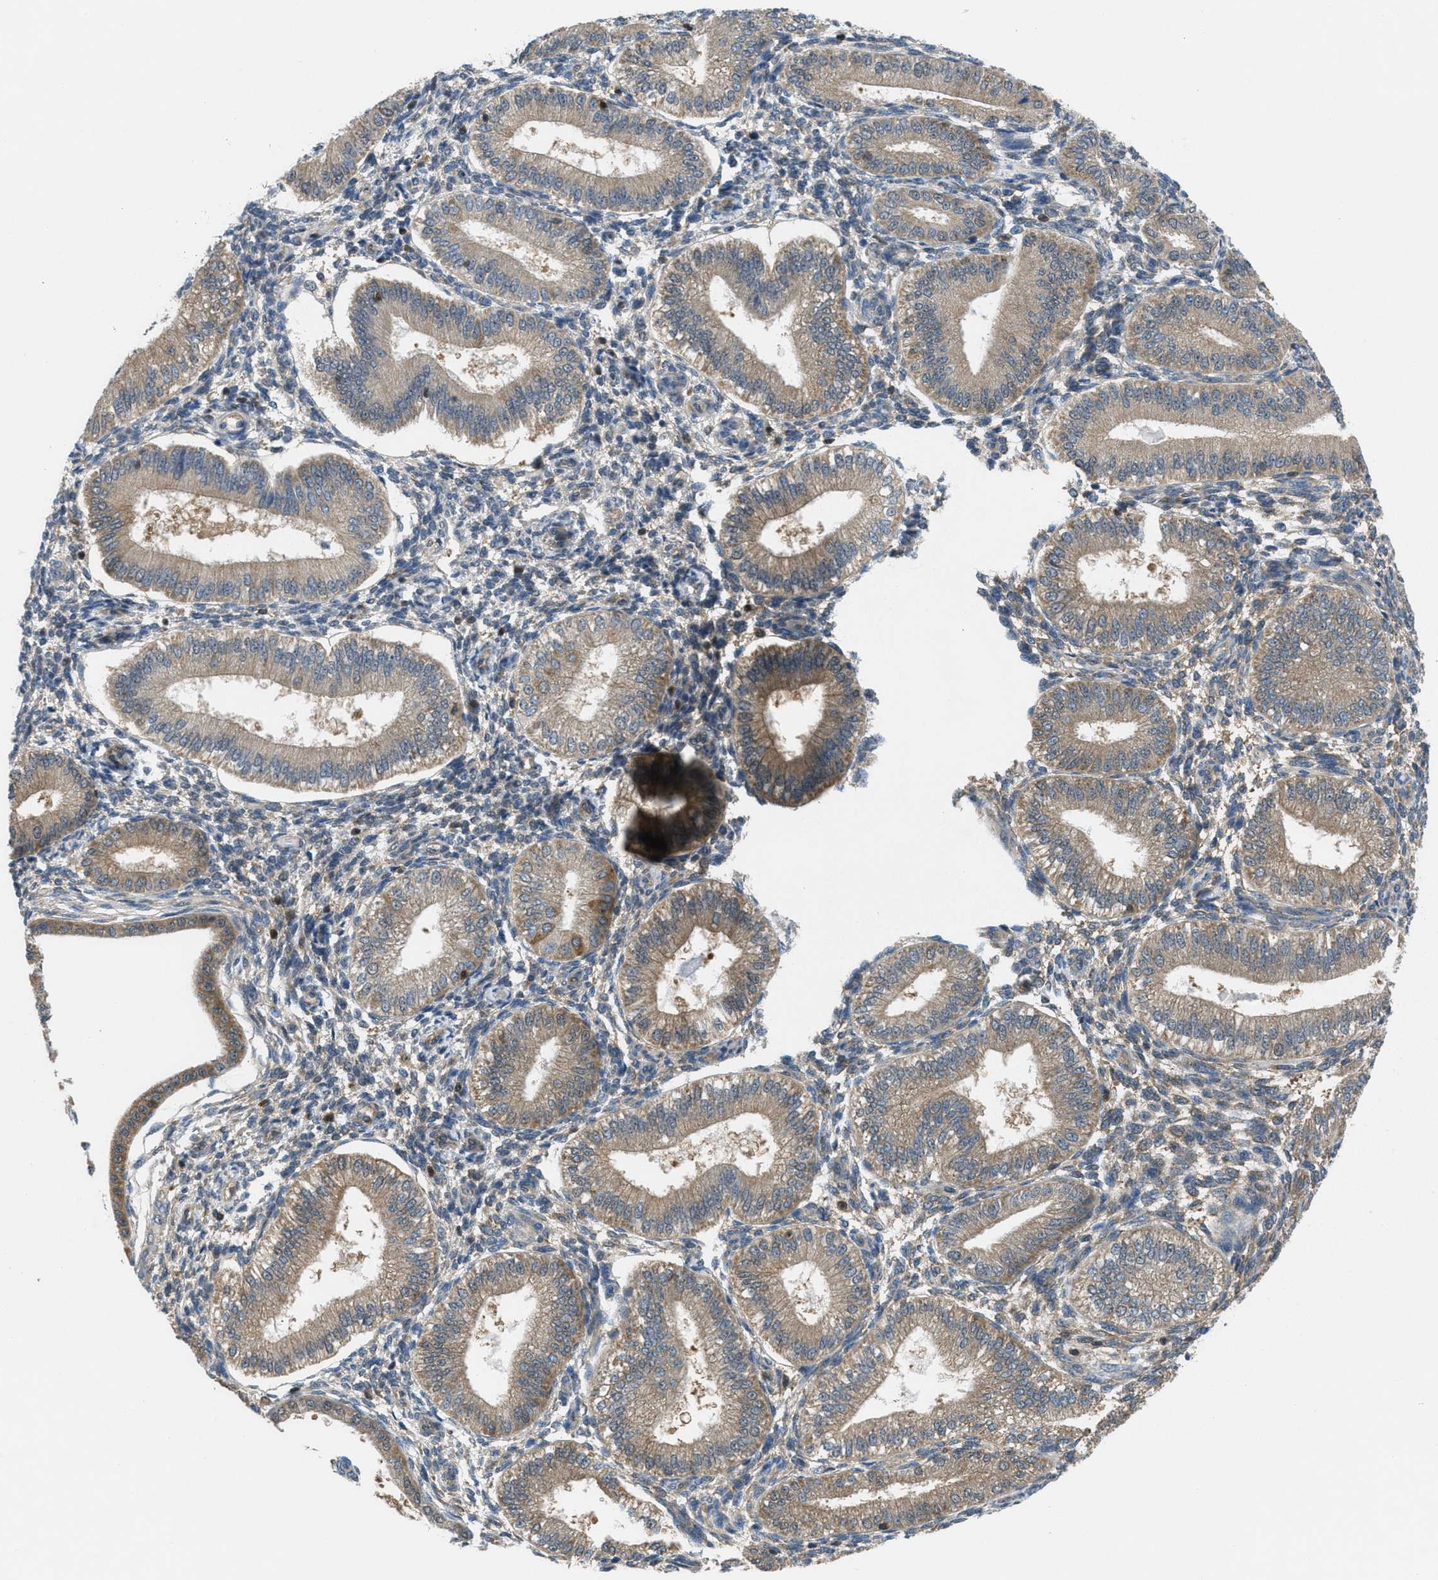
{"staining": {"intensity": "weak", "quantity": "<25%", "location": "cytoplasmic/membranous"}, "tissue": "endometrium", "cell_type": "Cells in endometrial stroma", "image_type": "normal", "snomed": [{"axis": "morphology", "description": "Normal tissue, NOS"}, {"axis": "topography", "description": "Endometrium"}], "caption": "High power microscopy image of an immunohistochemistry photomicrograph of benign endometrium, revealing no significant expression in cells in endometrial stroma.", "gene": "PIP5K1C", "patient": {"sex": "female", "age": 39}}